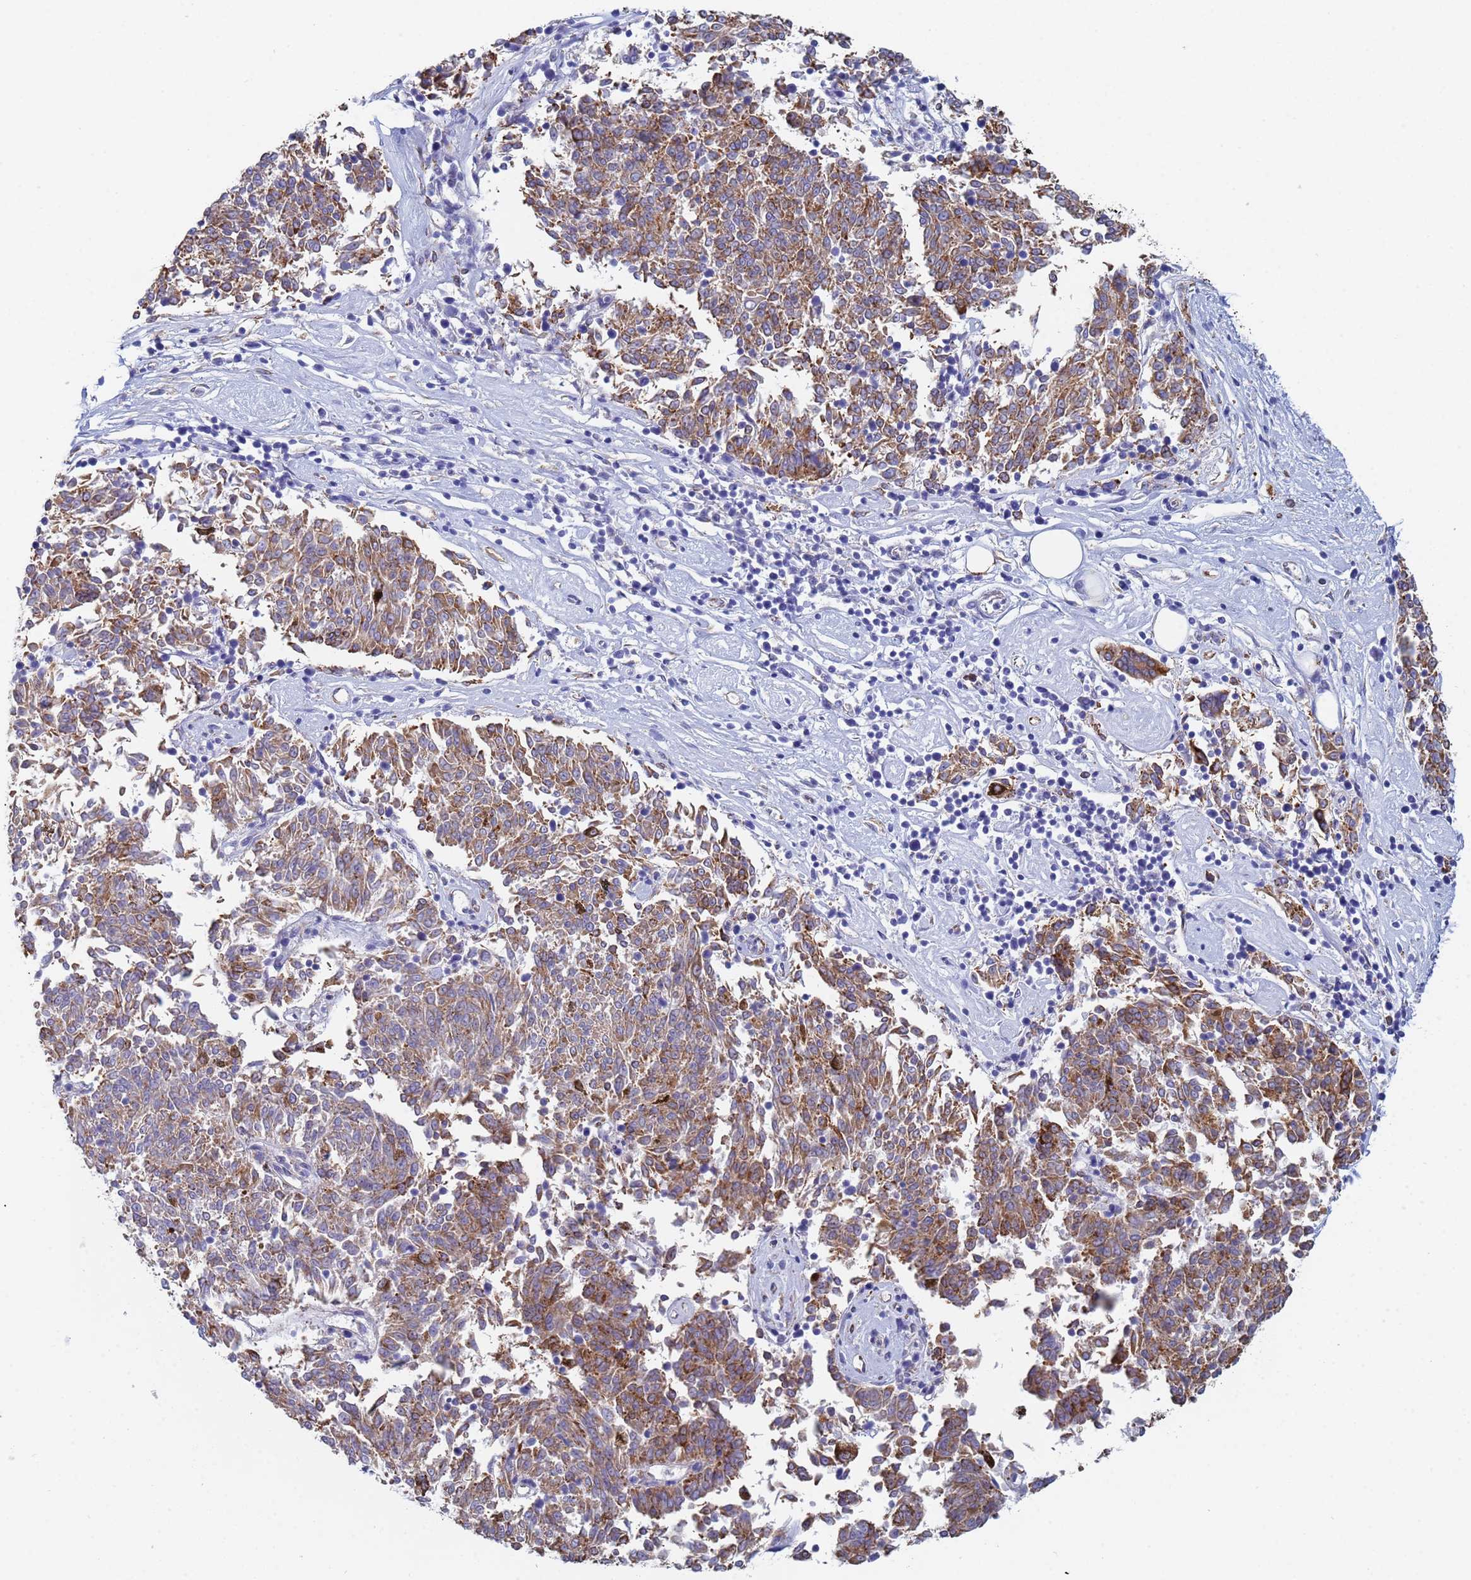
{"staining": {"intensity": "moderate", "quantity": ">75%", "location": "cytoplasmic/membranous"}, "tissue": "melanoma", "cell_type": "Tumor cells", "image_type": "cancer", "snomed": [{"axis": "morphology", "description": "Malignant melanoma, NOS"}, {"axis": "topography", "description": "Skin"}], "caption": "Immunohistochemical staining of malignant melanoma displays moderate cytoplasmic/membranous protein expression in about >75% of tumor cells.", "gene": "GDAP2", "patient": {"sex": "female", "age": 72}}